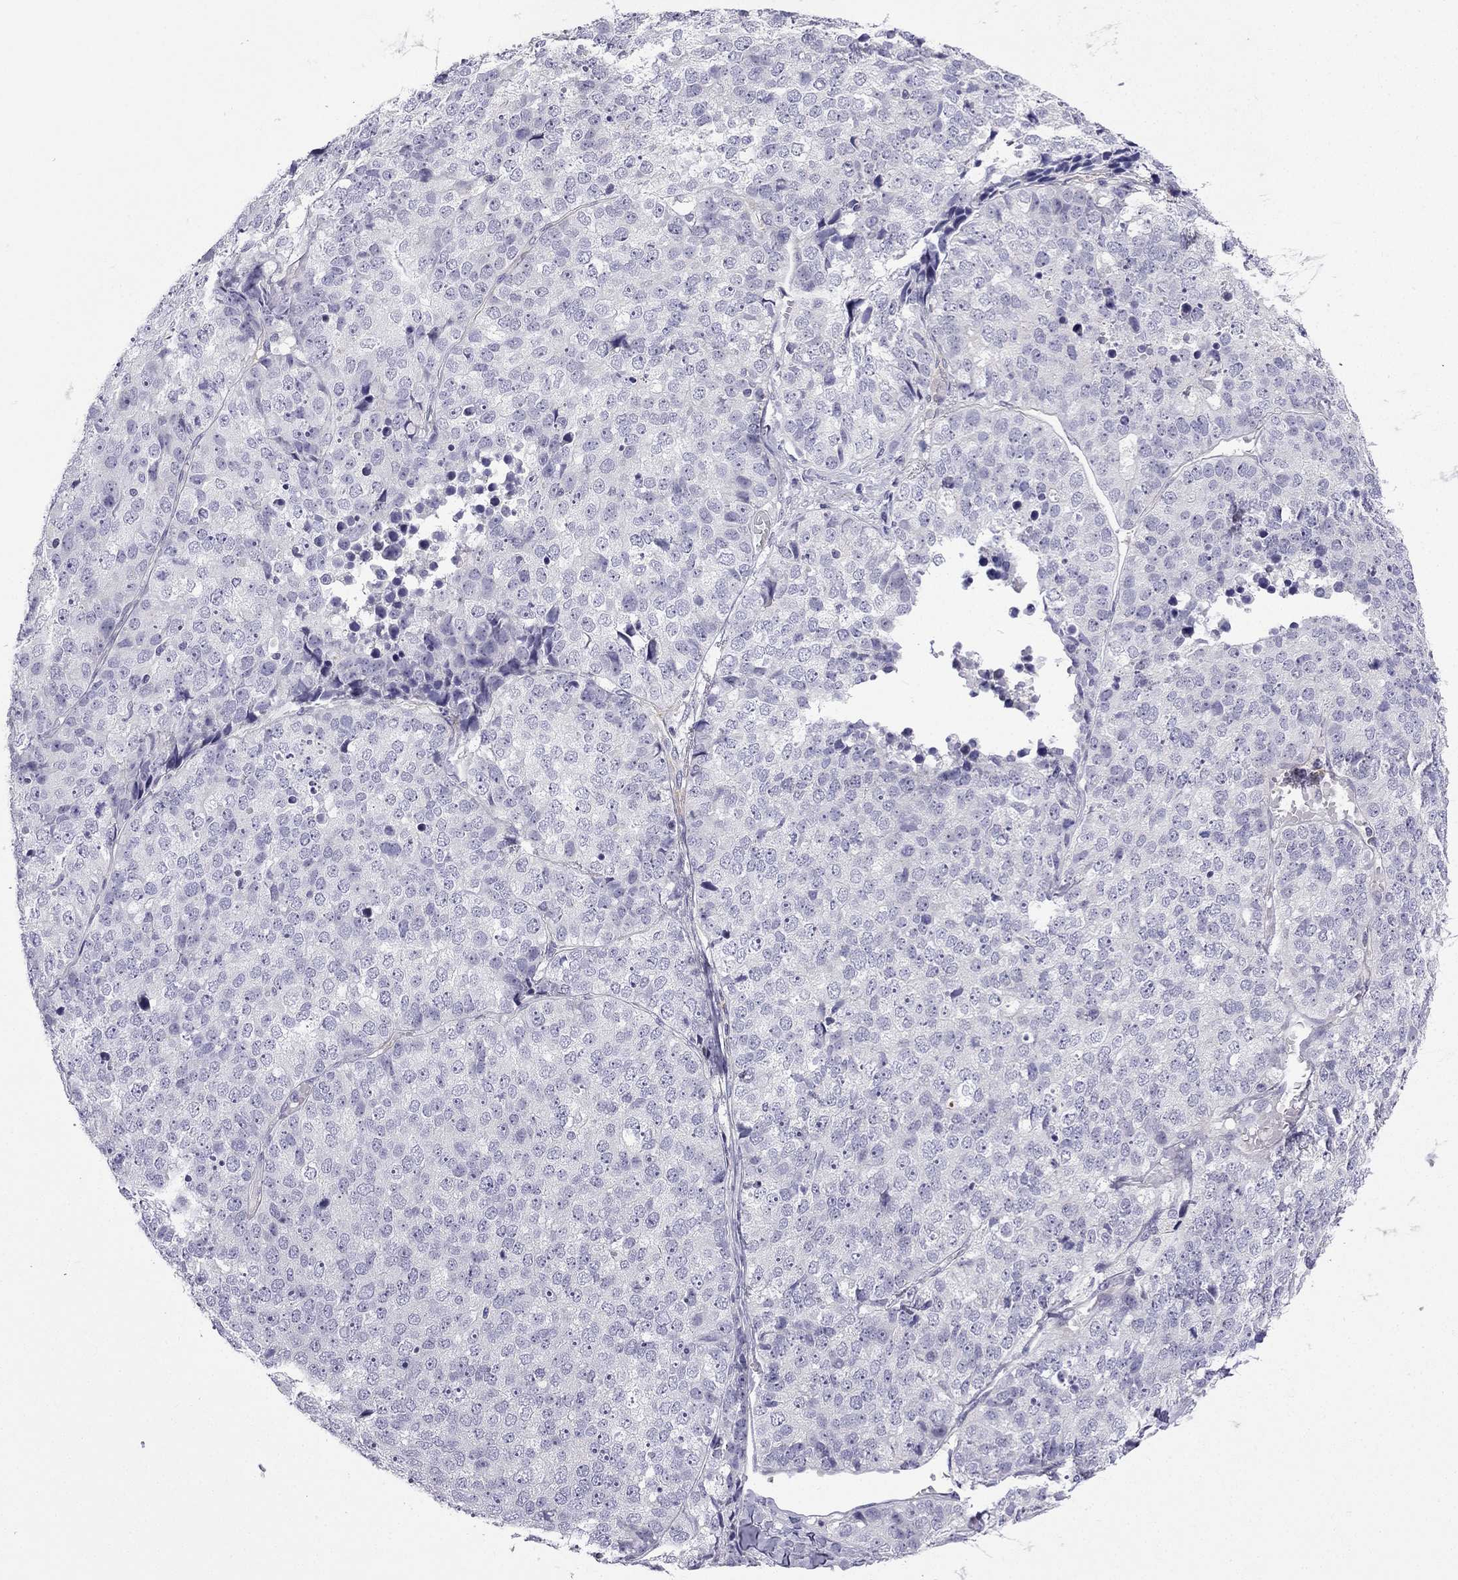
{"staining": {"intensity": "negative", "quantity": "none", "location": "none"}, "tissue": "stomach cancer", "cell_type": "Tumor cells", "image_type": "cancer", "snomed": [{"axis": "morphology", "description": "Adenocarcinoma, NOS"}, {"axis": "topography", "description": "Stomach"}], "caption": "High magnification brightfield microscopy of adenocarcinoma (stomach) stained with DAB (3,3'-diaminobenzidine) (brown) and counterstained with hematoxylin (blue): tumor cells show no significant positivity.", "gene": "GJA8", "patient": {"sex": "male", "age": 69}}